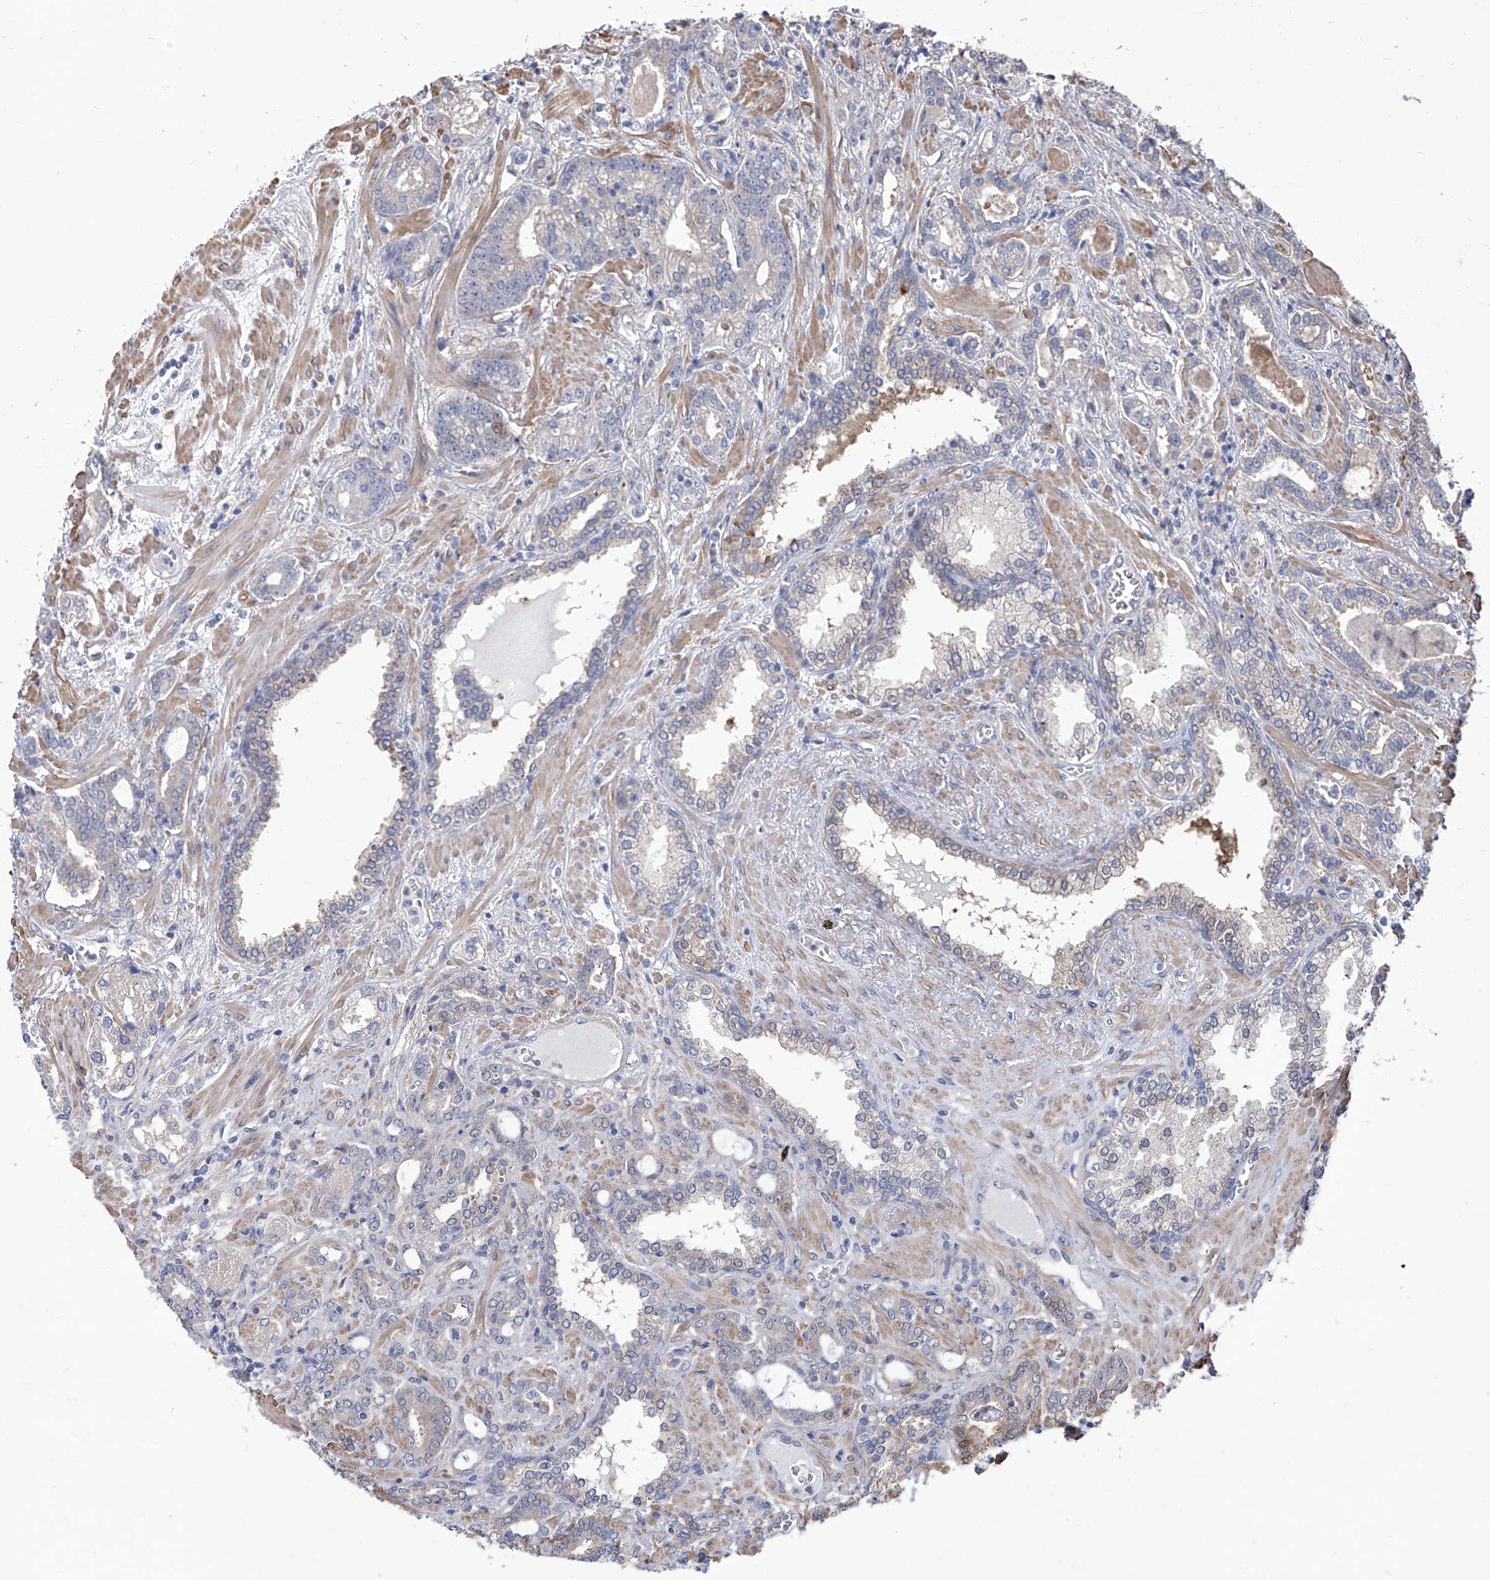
{"staining": {"intensity": "negative", "quantity": "none", "location": "none"}, "tissue": "prostate cancer", "cell_type": "Tumor cells", "image_type": "cancer", "snomed": [{"axis": "morphology", "description": "Adenocarcinoma, High grade"}, {"axis": "topography", "description": "Prostate and seminal vesicle, NOS"}], "caption": "There is no significant expression in tumor cells of prostate high-grade adenocarcinoma. (DAB IHC visualized using brightfield microscopy, high magnification).", "gene": "SMS", "patient": {"sex": "male", "age": 67}}